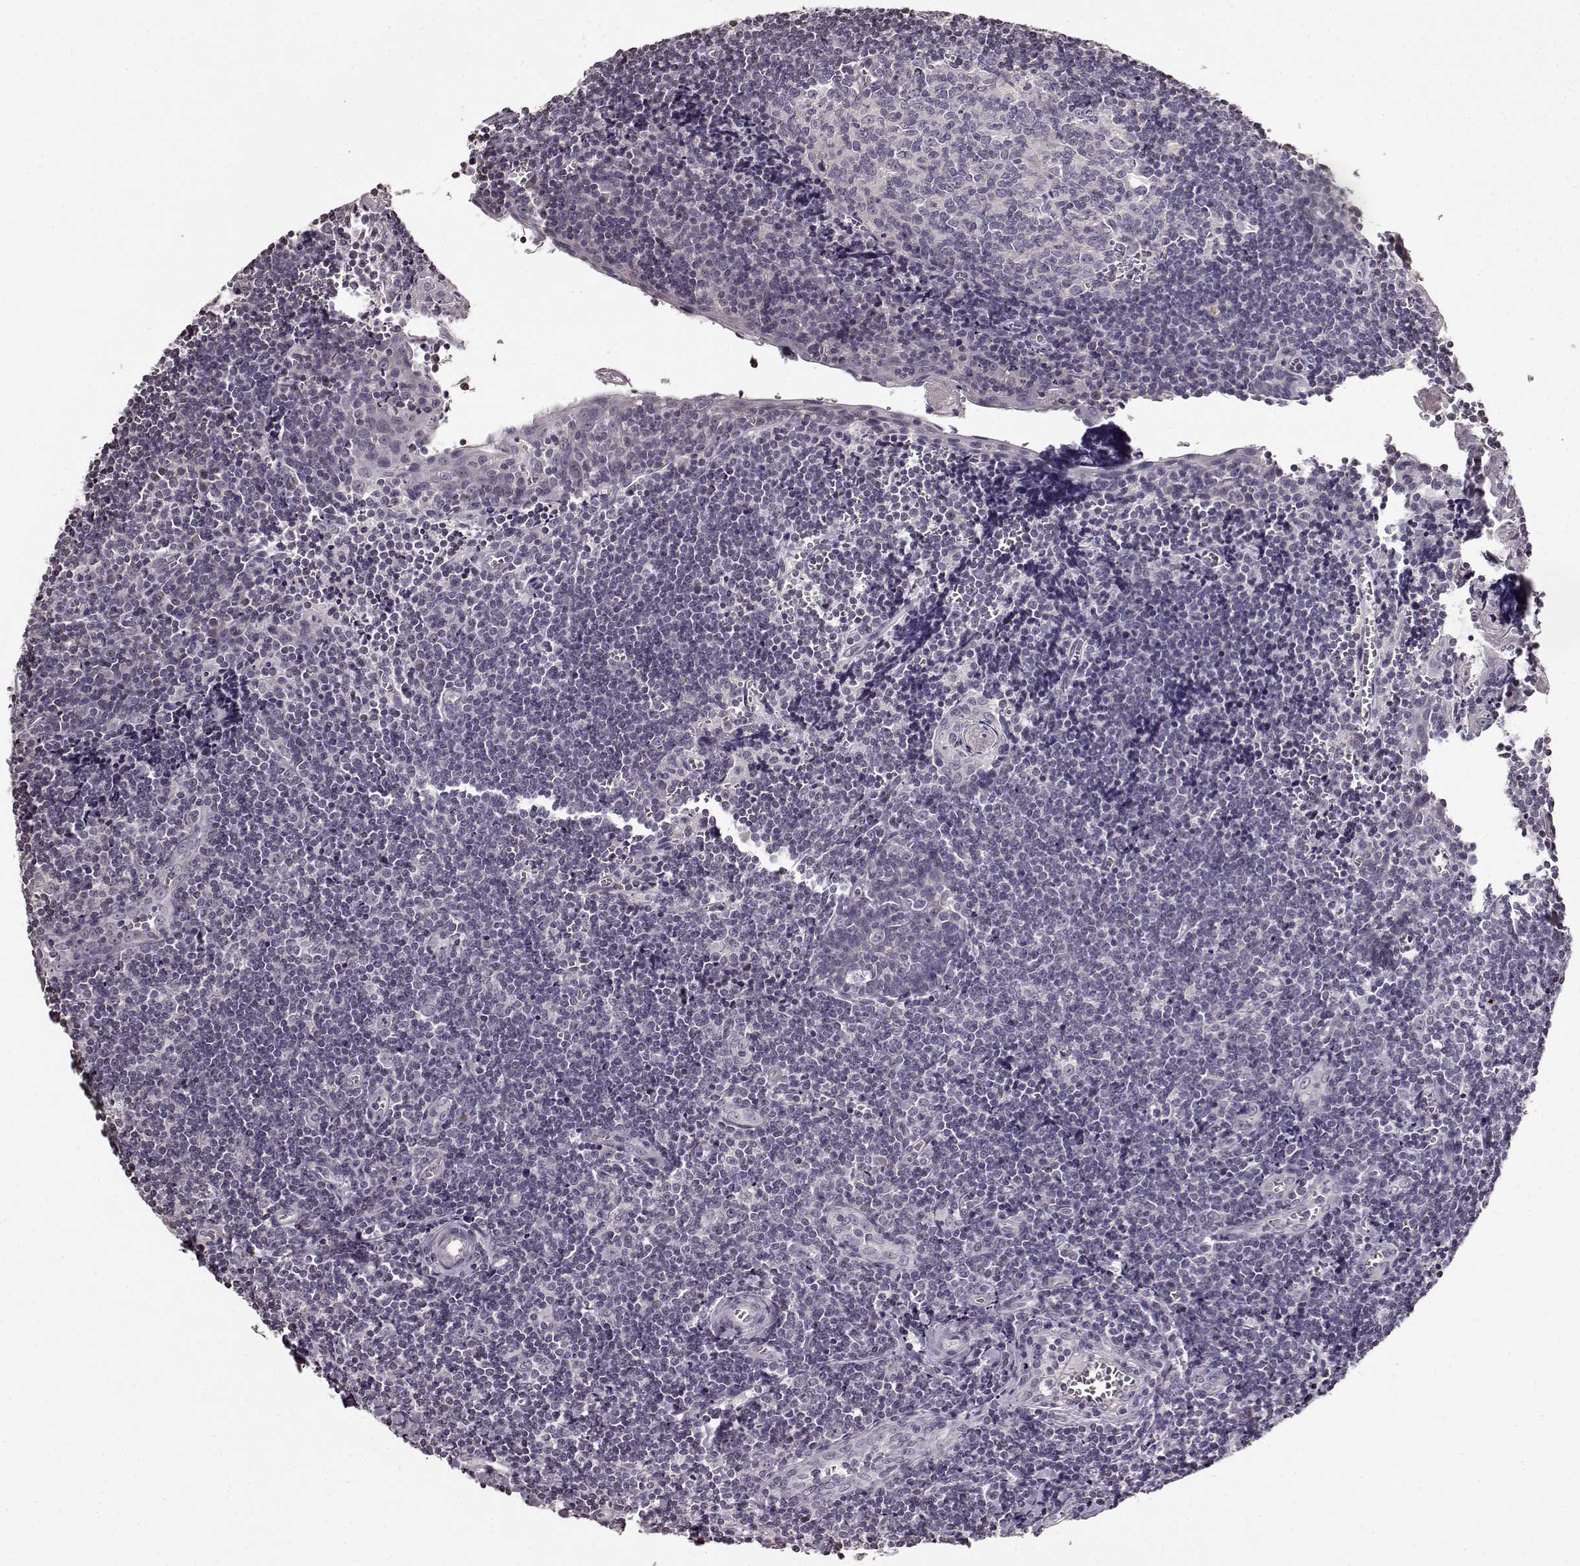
{"staining": {"intensity": "negative", "quantity": "none", "location": "none"}, "tissue": "tonsil", "cell_type": "Germinal center cells", "image_type": "normal", "snomed": [{"axis": "morphology", "description": "Normal tissue, NOS"}, {"axis": "morphology", "description": "Inflammation, NOS"}, {"axis": "topography", "description": "Tonsil"}], "caption": "A high-resolution micrograph shows immunohistochemistry staining of unremarkable tonsil, which shows no significant positivity in germinal center cells.", "gene": "FSHB", "patient": {"sex": "female", "age": 31}}